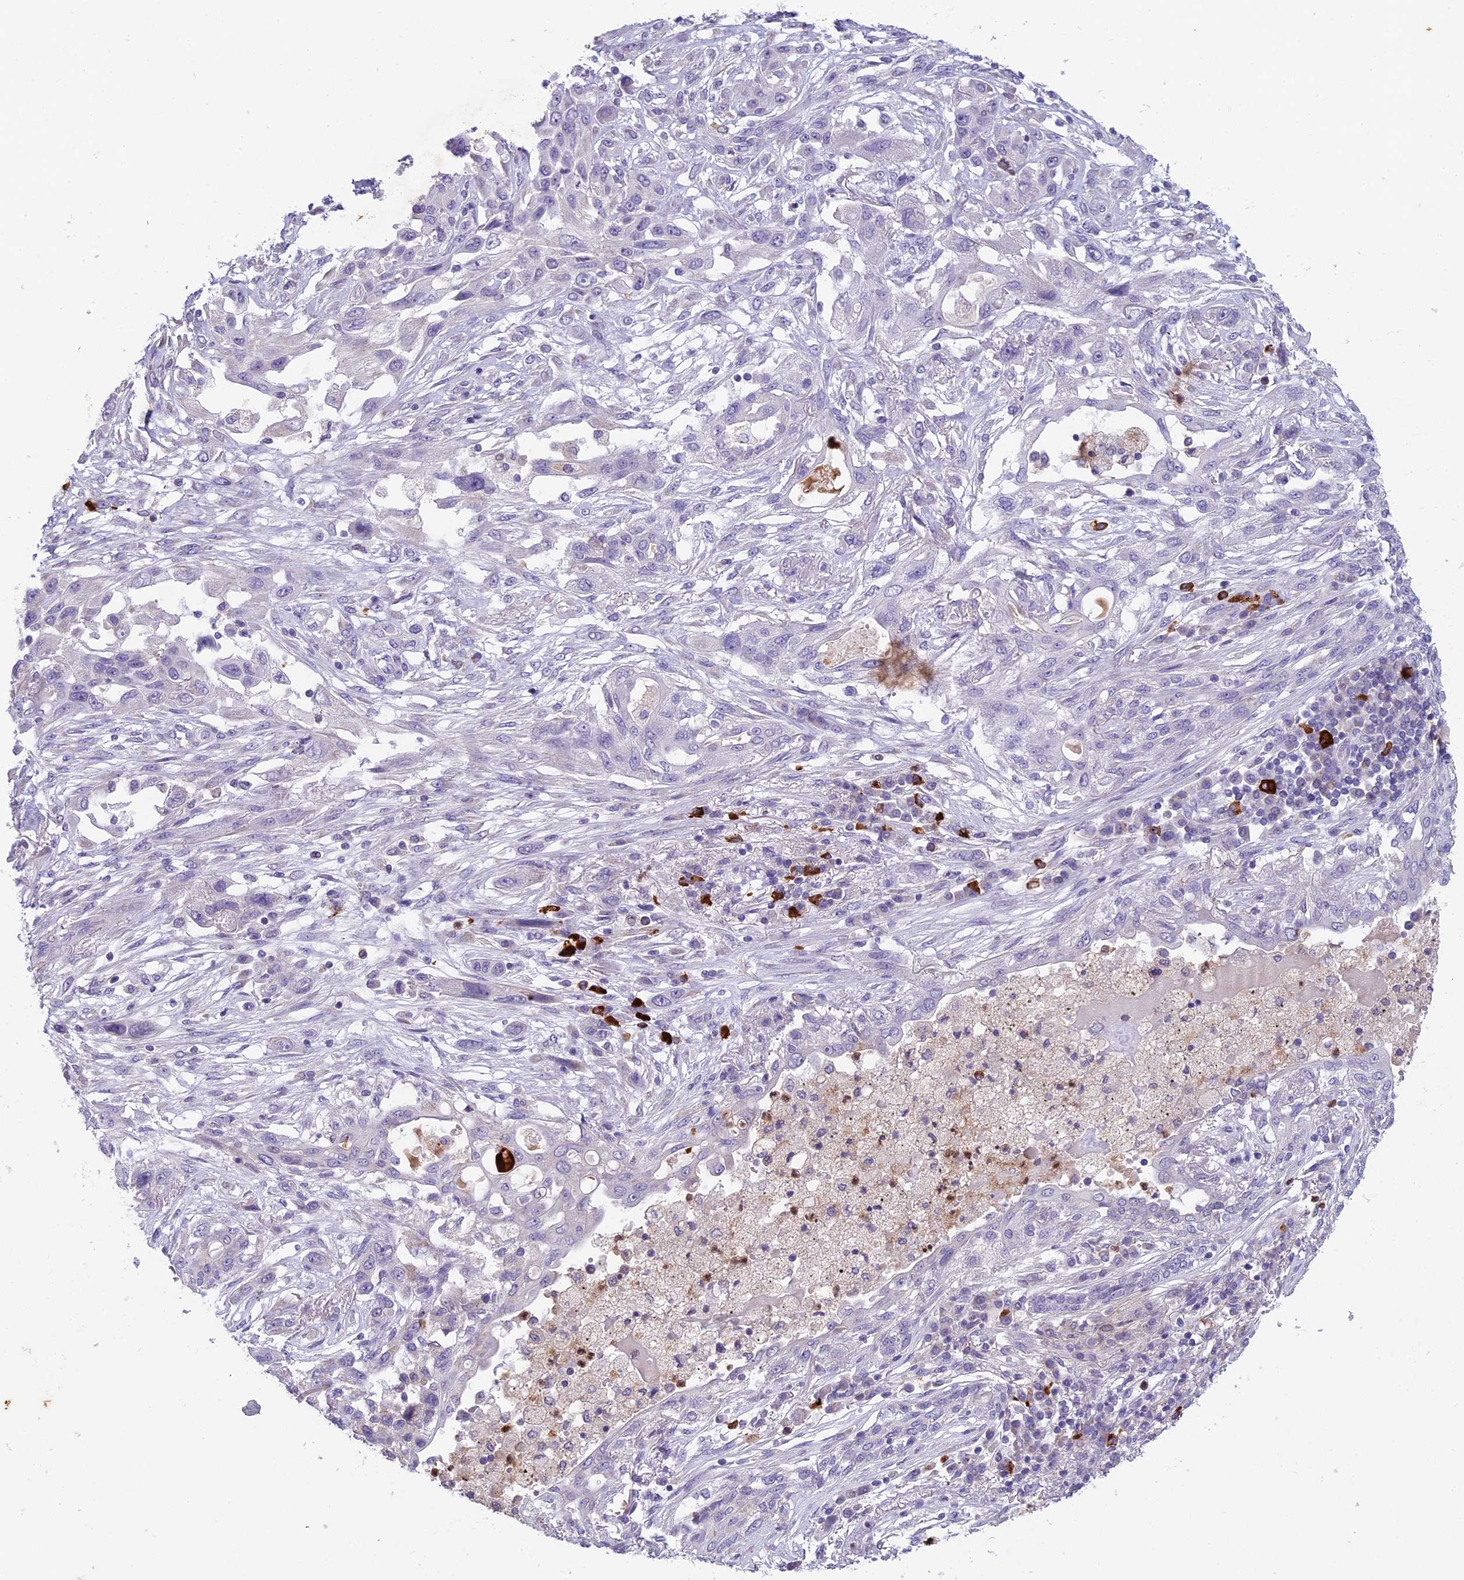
{"staining": {"intensity": "negative", "quantity": "none", "location": "none"}, "tissue": "lung cancer", "cell_type": "Tumor cells", "image_type": "cancer", "snomed": [{"axis": "morphology", "description": "Squamous cell carcinoma, NOS"}, {"axis": "topography", "description": "Lung"}], "caption": "Immunohistochemical staining of human lung cancer demonstrates no significant expression in tumor cells. (DAB (3,3'-diaminobenzidine) immunohistochemistry (IHC) with hematoxylin counter stain).", "gene": "ENSG00000188897", "patient": {"sex": "female", "age": 70}}